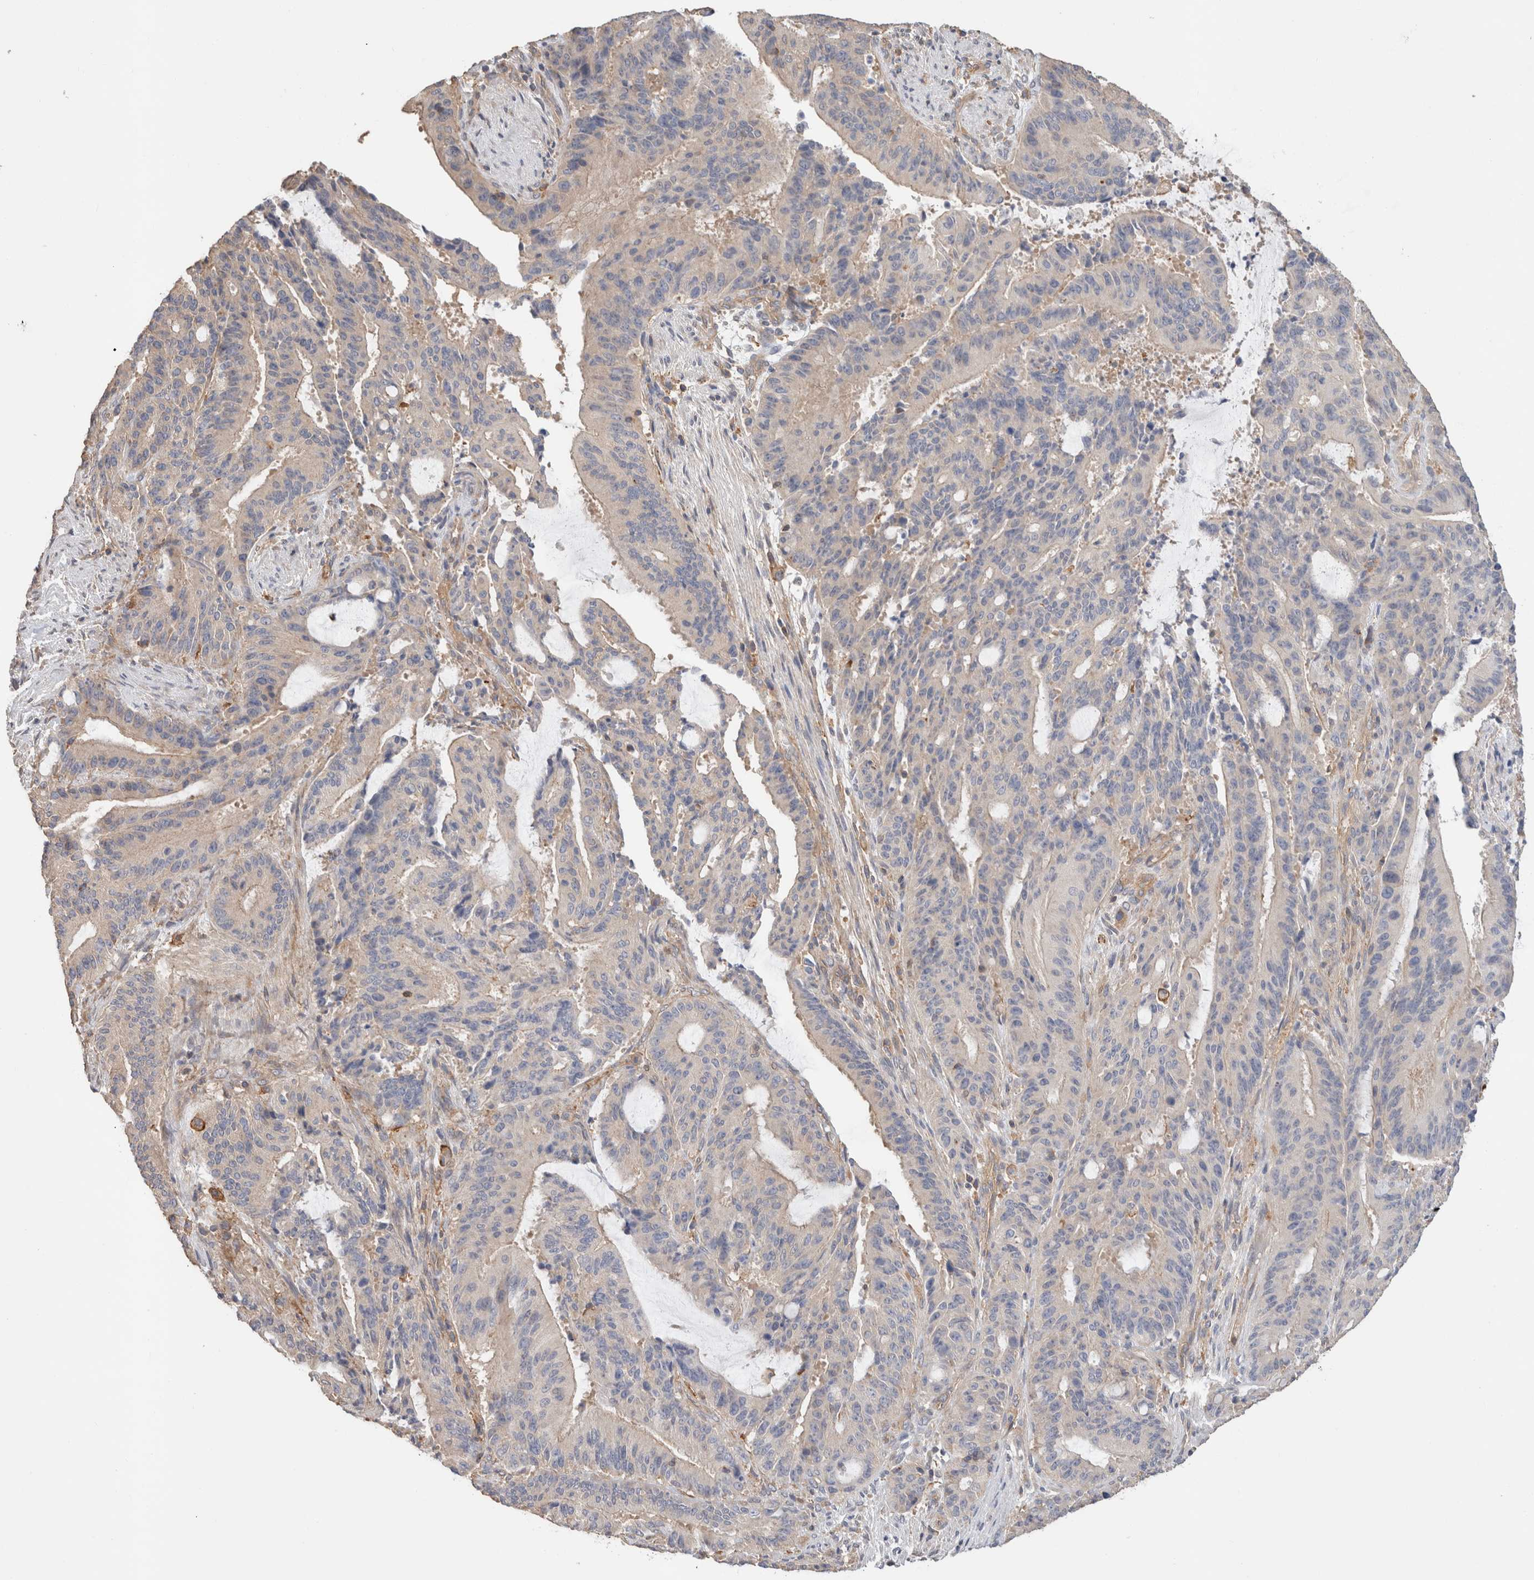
{"staining": {"intensity": "negative", "quantity": "none", "location": "none"}, "tissue": "liver cancer", "cell_type": "Tumor cells", "image_type": "cancer", "snomed": [{"axis": "morphology", "description": "Normal tissue, NOS"}, {"axis": "morphology", "description": "Cholangiocarcinoma"}, {"axis": "topography", "description": "Liver"}, {"axis": "topography", "description": "Peripheral nerve tissue"}], "caption": "Immunohistochemistry histopathology image of neoplastic tissue: liver cholangiocarcinoma stained with DAB shows no significant protein expression in tumor cells.", "gene": "CFAP418", "patient": {"sex": "female", "age": 73}}